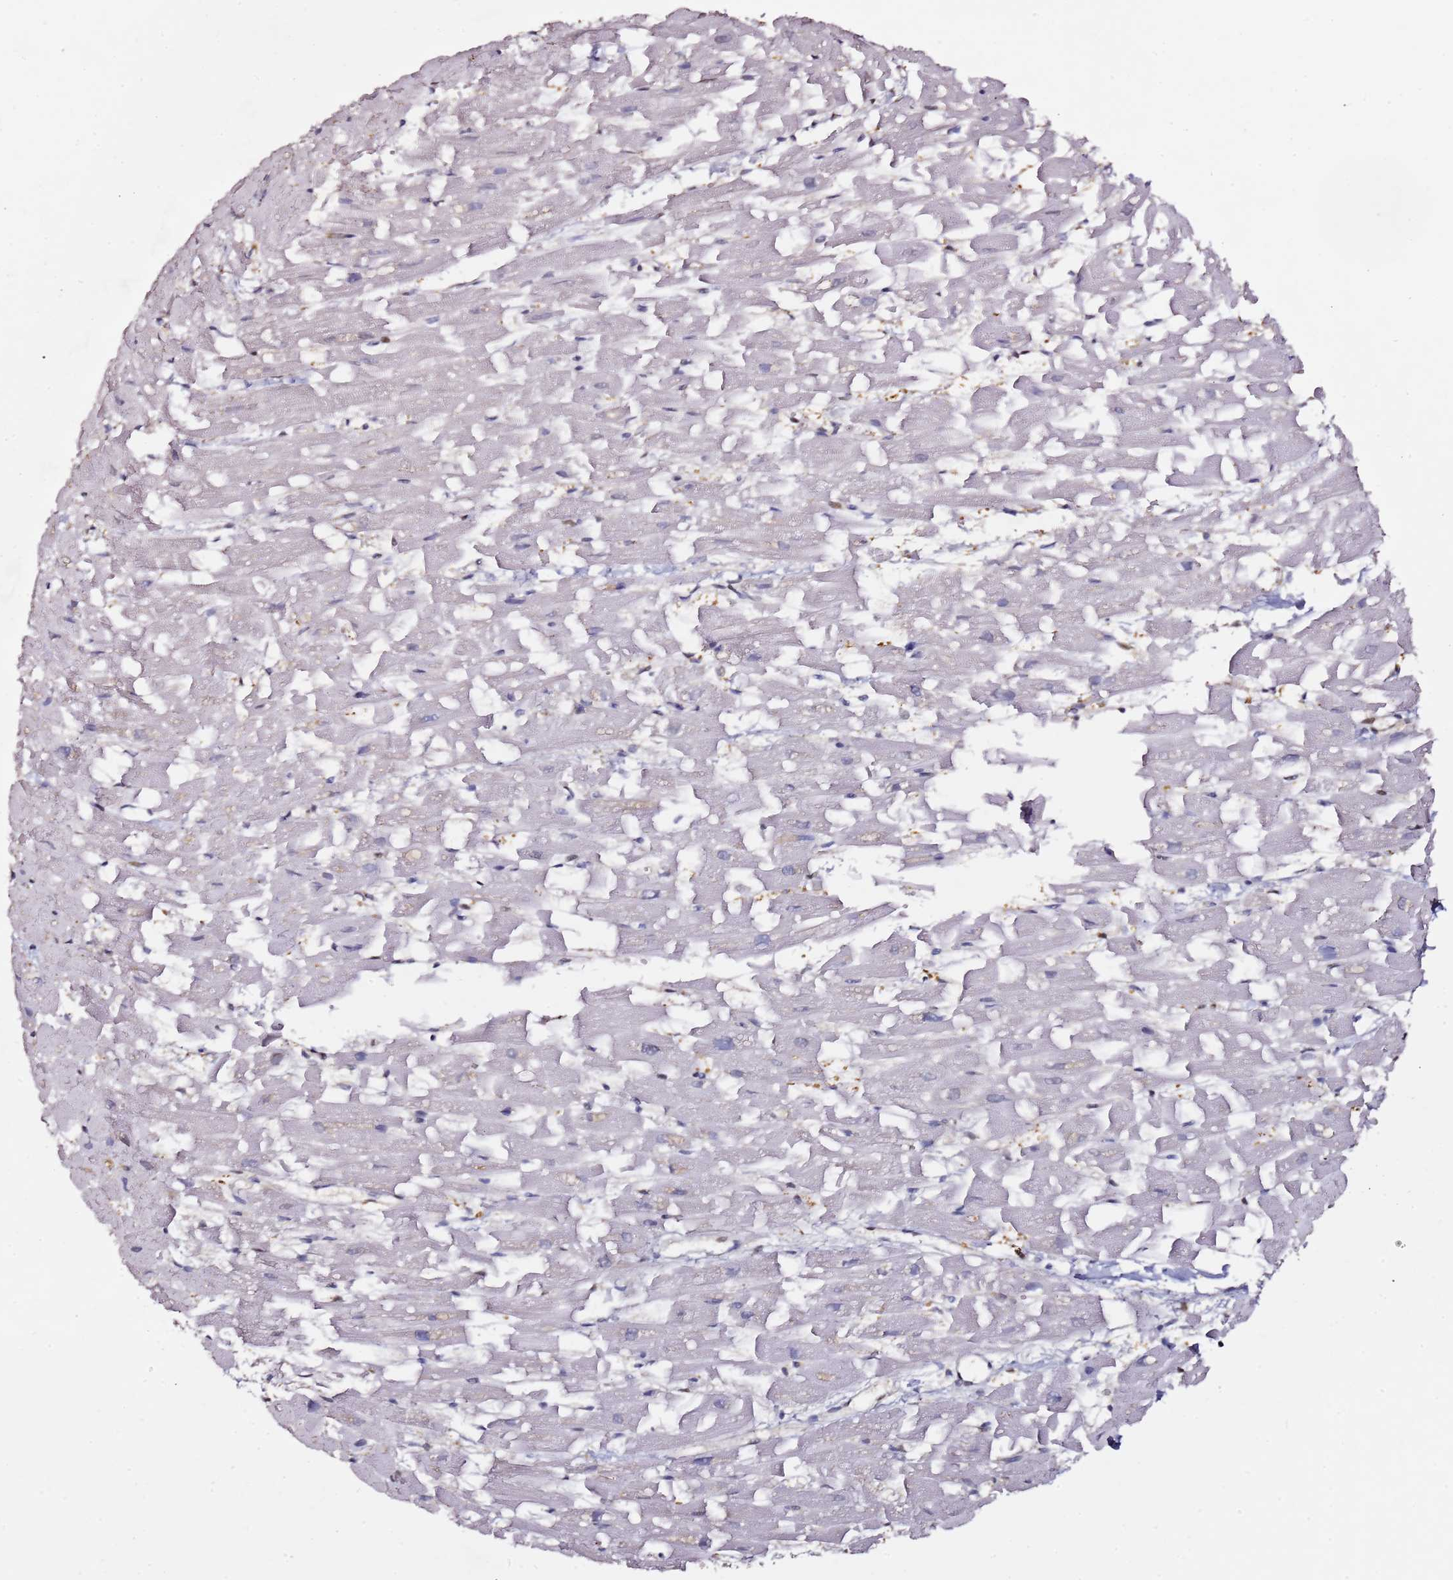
{"staining": {"intensity": "moderate", "quantity": "25%-75%", "location": "nuclear"}, "tissue": "heart muscle", "cell_type": "Cardiomyocytes", "image_type": "normal", "snomed": [{"axis": "morphology", "description": "Normal tissue, NOS"}, {"axis": "topography", "description": "Heart"}], "caption": "A histopathology image of human heart muscle stained for a protein reveals moderate nuclear brown staining in cardiomyocytes.", "gene": "PSMD4", "patient": {"sex": "female", "age": 64}}